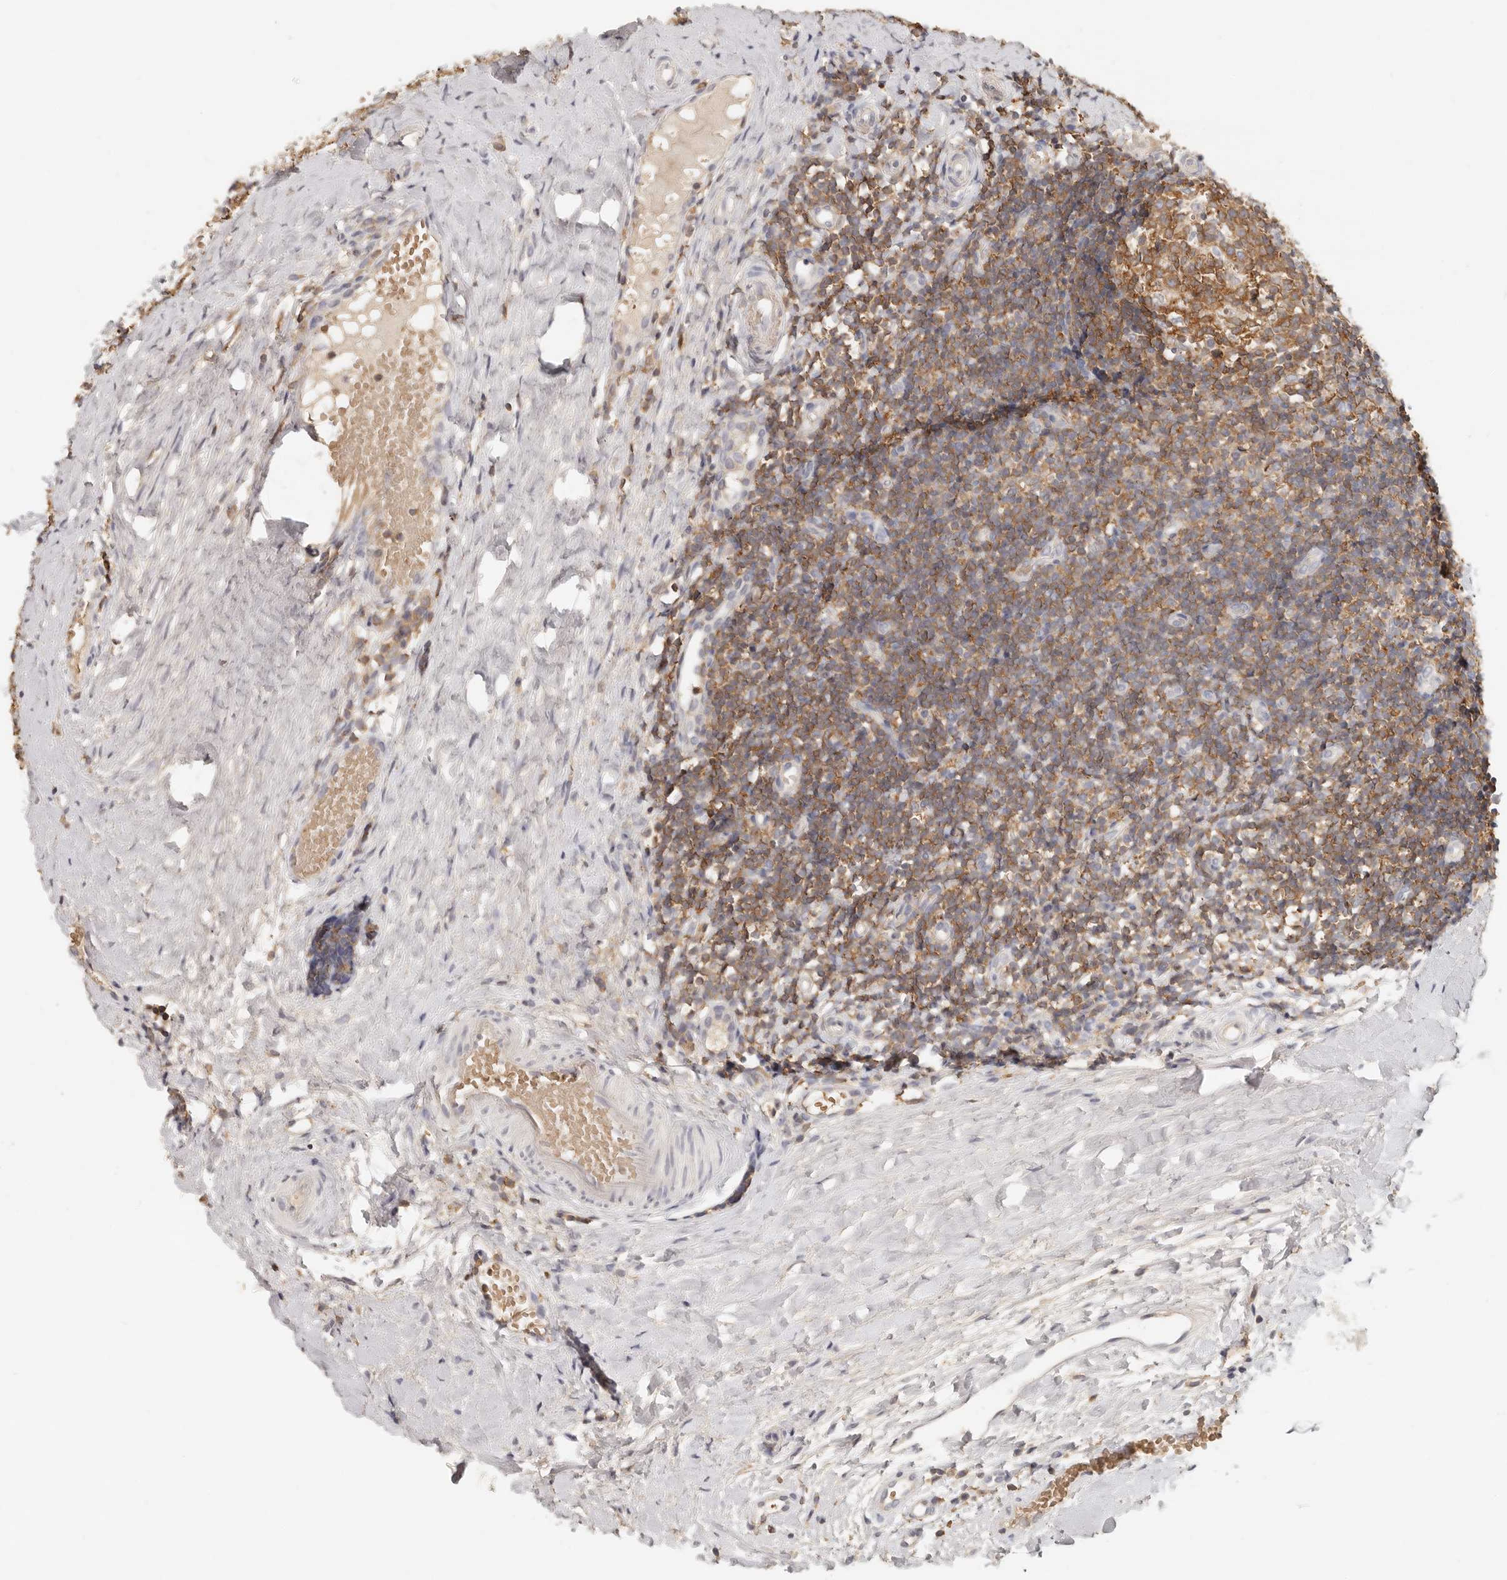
{"staining": {"intensity": "moderate", "quantity": "25%-75%", "location": "cytoplasmic/membranous"}, "tissue": "tonsil", "cell_type": "Germinal center cells", "image_type": "normal", "snomed": [{"axis": "morphology", "description": "Normal tissue, NOS"}, {"axis": "topography", "description": "Tonsil"}], "caption": "This micrograph demonstrates immunohistochemistry staining of benign human tonsil, with medium moderate cytoplasmic/membranous positivity in approximately 25%-75% of germinal center cells.", "gene": "CSK", "patient": {"sex": "female", "age": 19}}